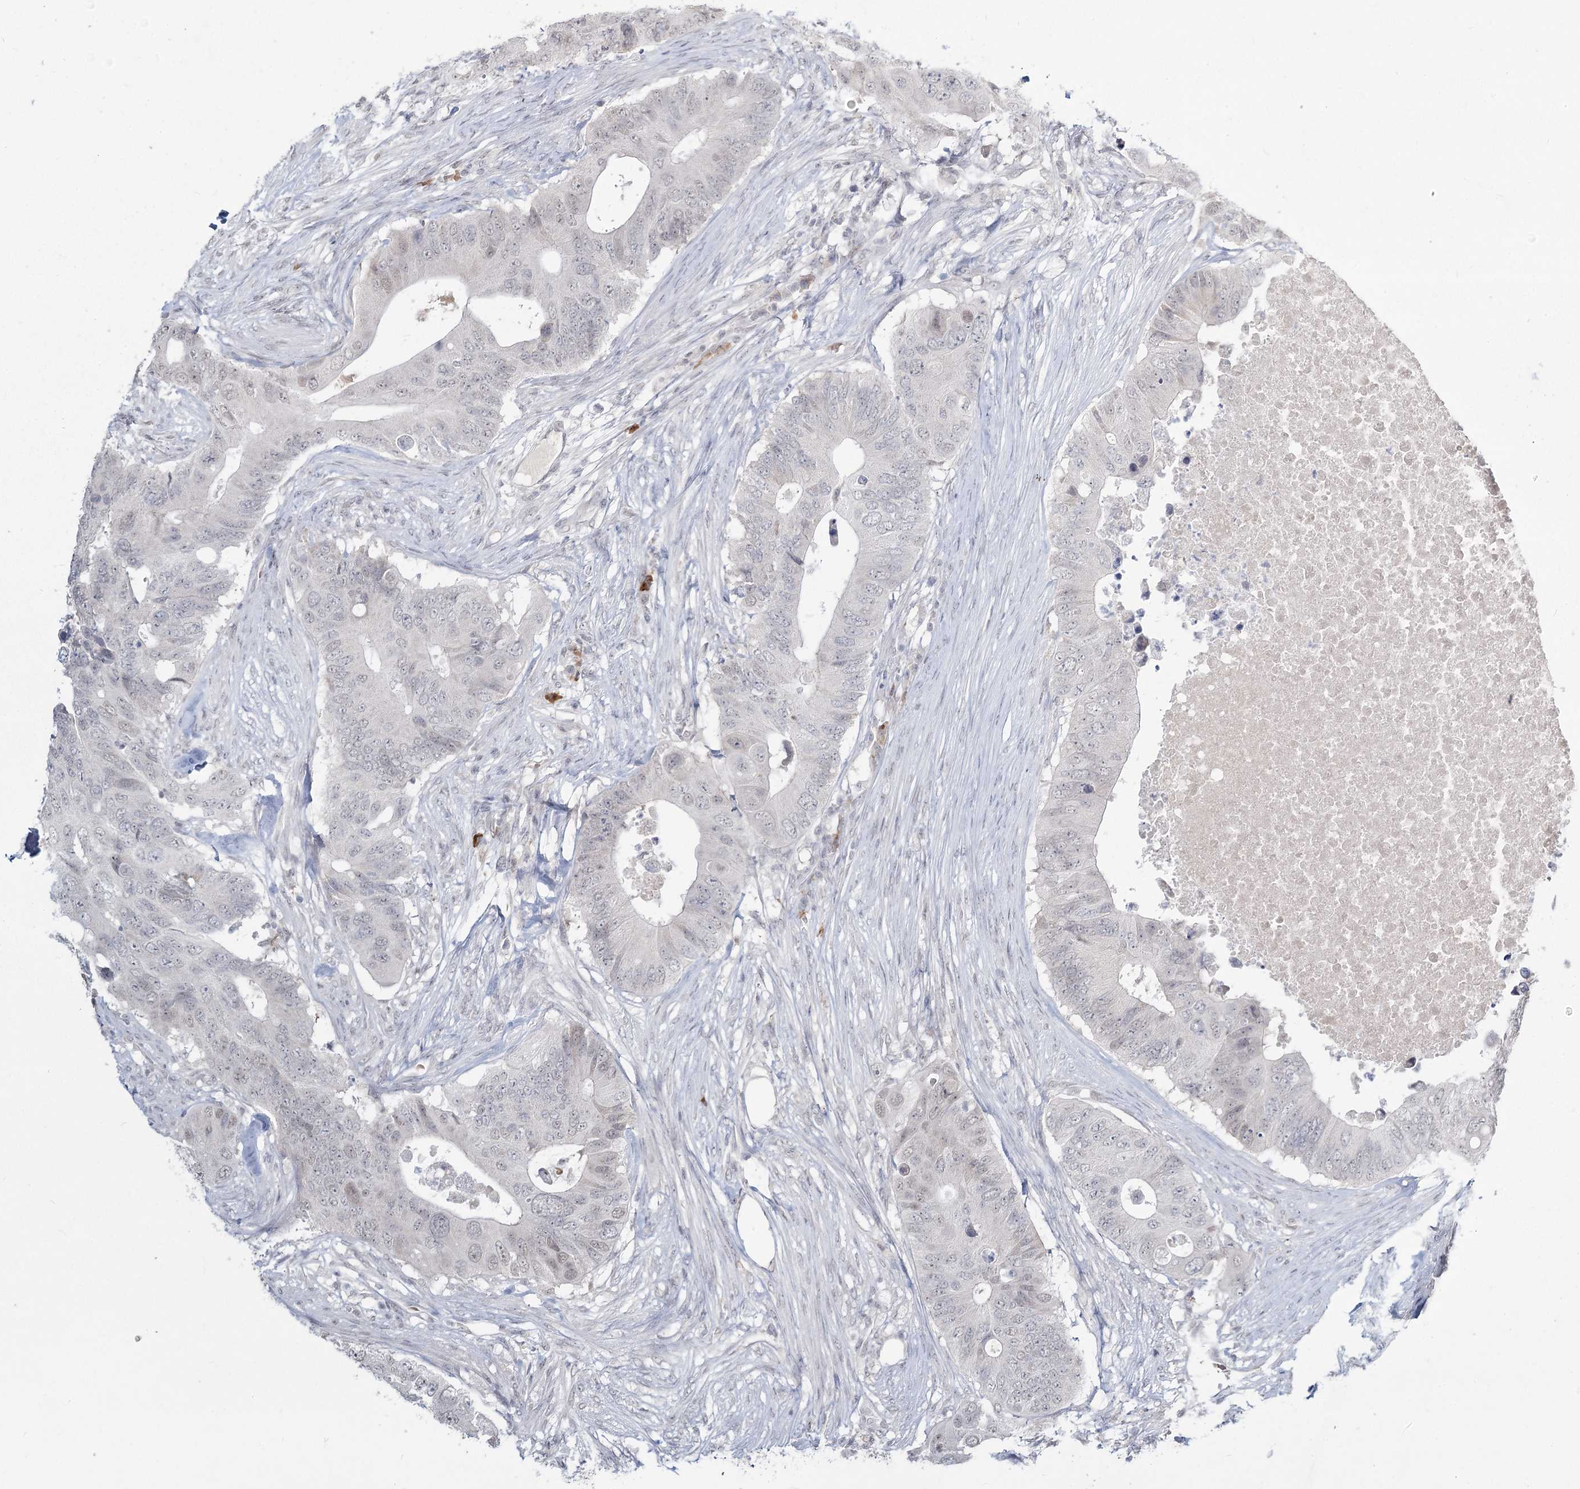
{"staining": {"intensity": "negative", "quantity": "none", "location": "none"}, "tissue": "colorectal cancer", "cell_type": "Tumor cells", "image_type": "cancer", "snomed": [{"axis": "morphology", "description": "Adenocarcinoma, NOS"}, {"axis": "topography", "description": "Colon"}], "caption": "Tumor cells are negative for protein expression in human colorectal adenocarcinoma.", "gene": "LY6G5C", "patient": {"sex": "male", "age": 71}}